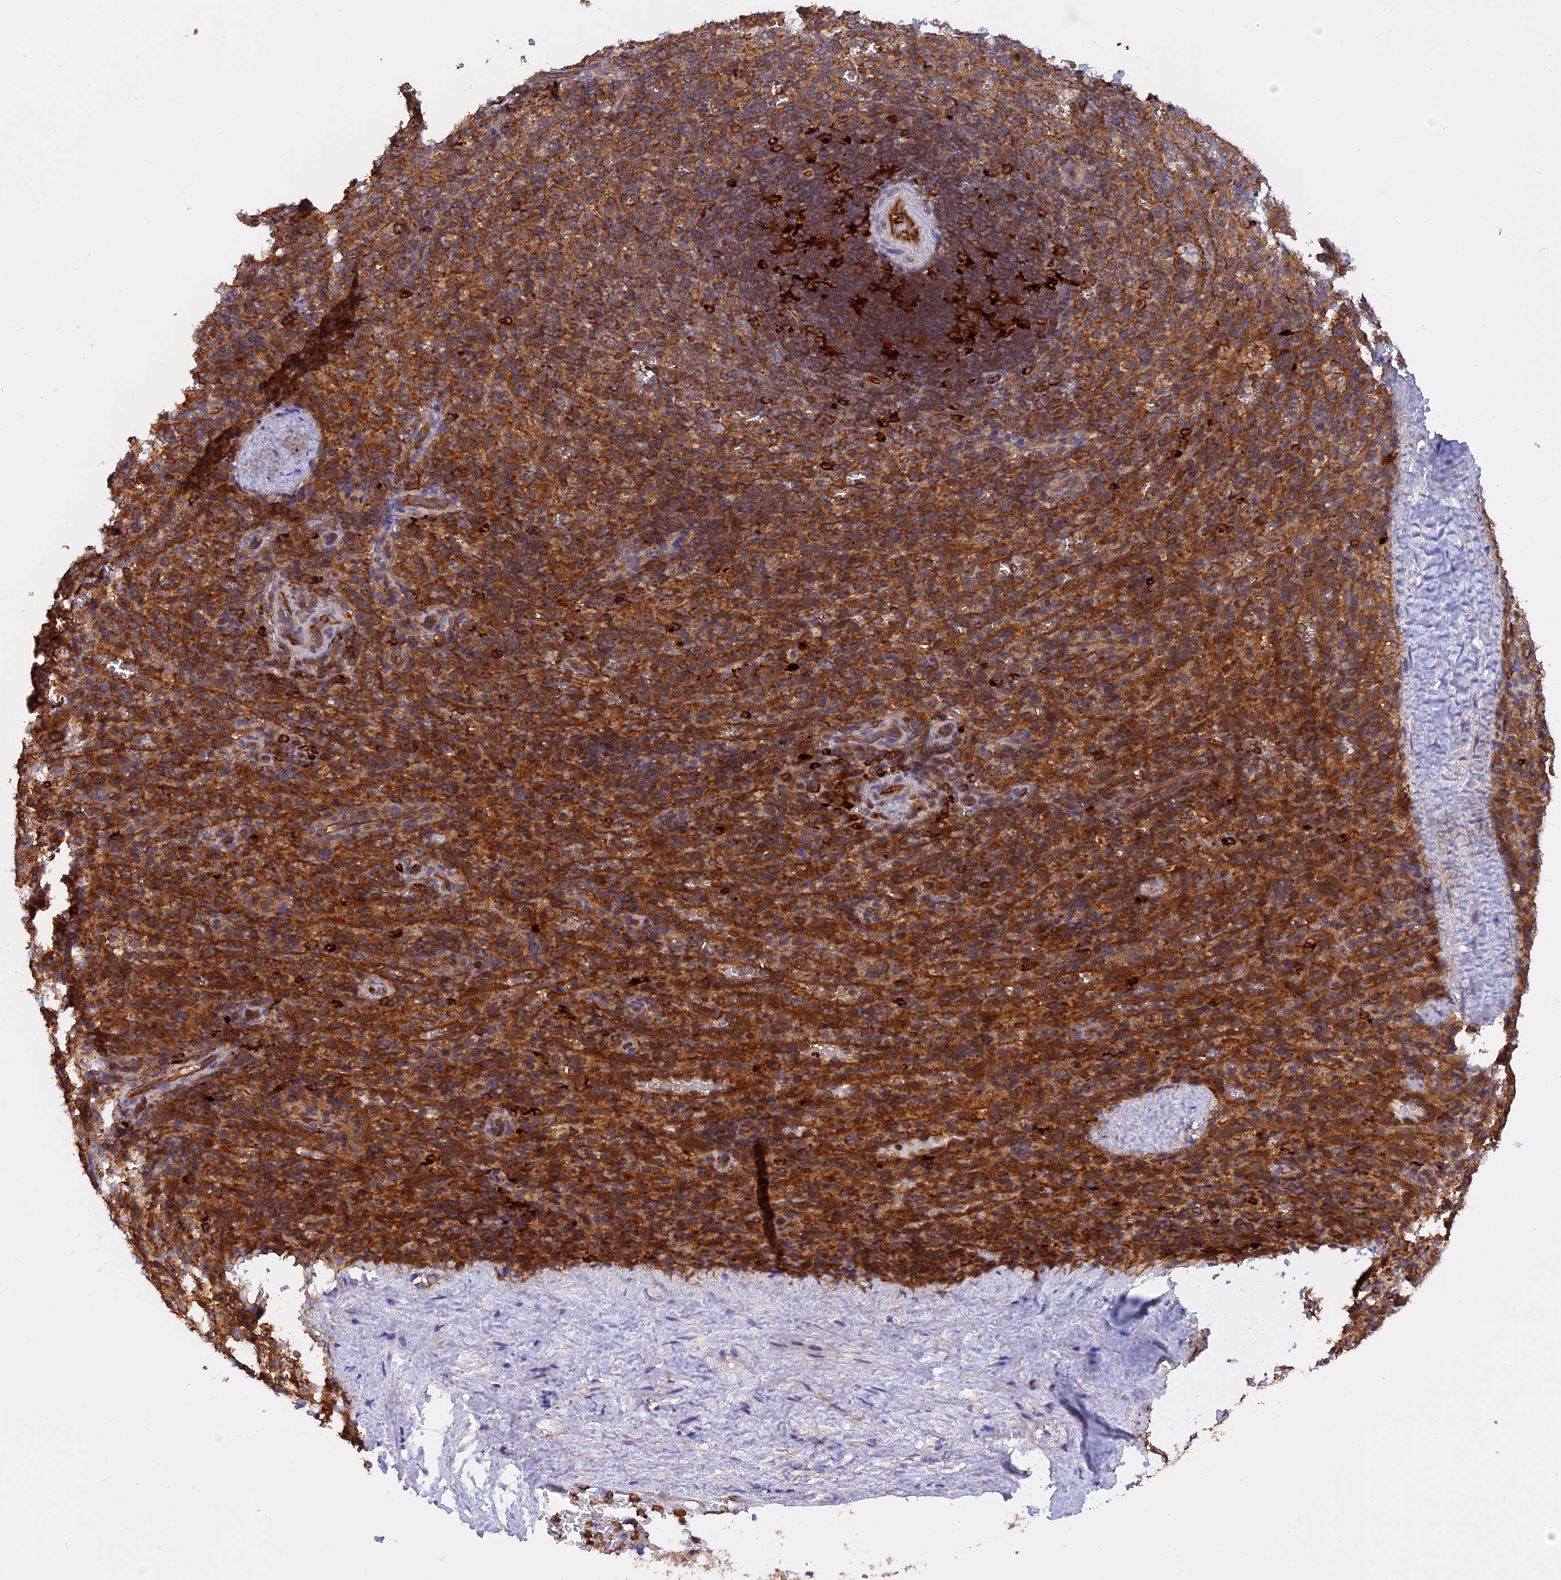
{"staining": {"intensity": "moderate", "quantity": ">75%", "location": "cytoplasmic/membranous"}, "tissue": "spleen", "cell_type": "Cells in red pulp", "image_type": "normal", "snomed": [{"axis": "morphology", "description": "Normal tissue, NOS"}, {"axis": "topography", "description": "Spleen"}], "caption": "Immunohistochemistry image of normal spleen: human spleen stained using immunohistochemistry exhibits medium levels of moderate protein expression localized specifically in the cytoplasmic/membranous of cells in red pulp, appearing as a cytoplasmic/membranous brown color.", "gene": "C5orf22", "patient": {"sex": "female", "age": 21}}